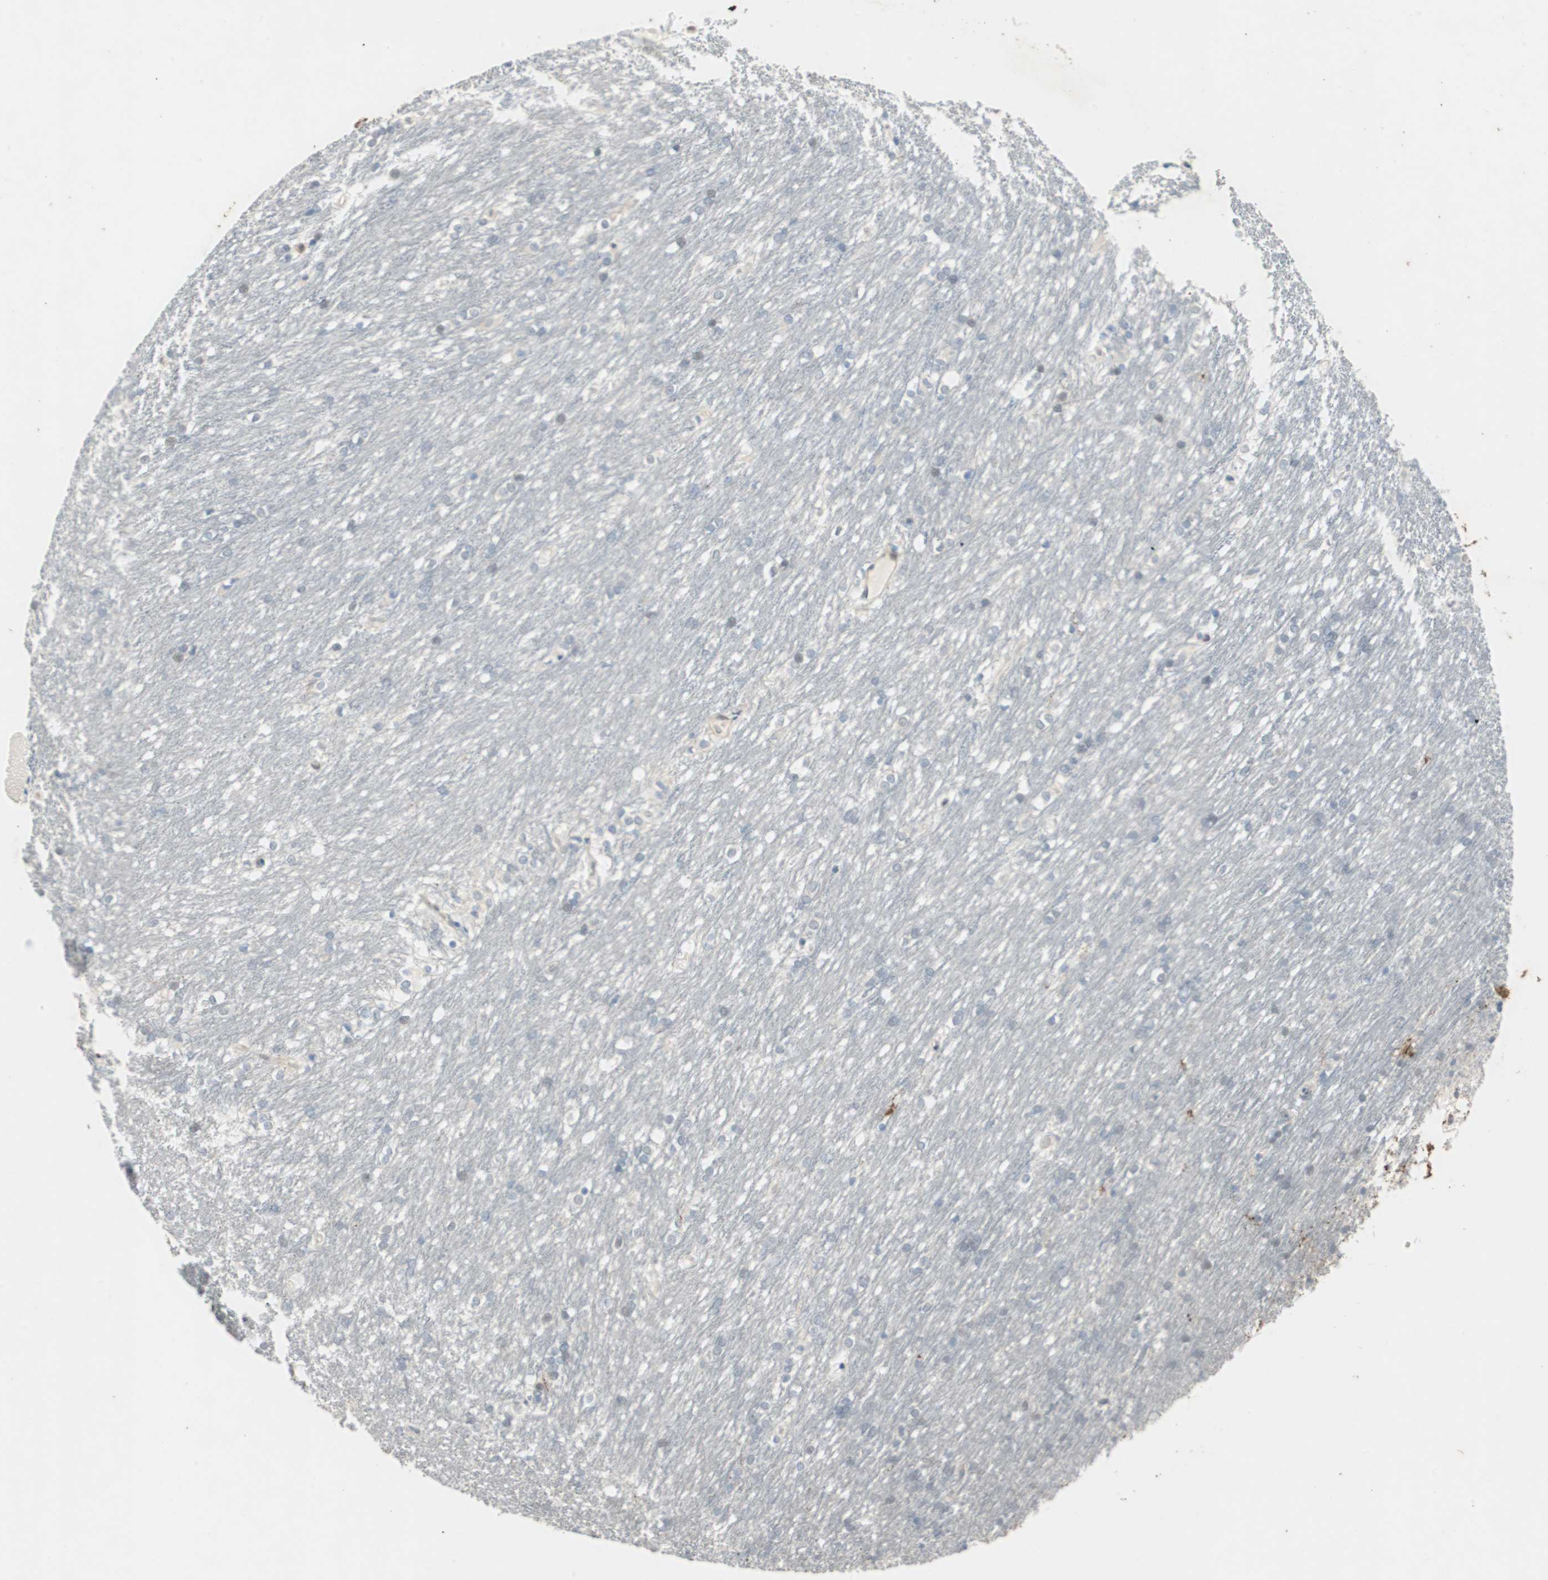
{"staining": {"intensity": "negative", "quantity": "none", "location": "none"}, "tissue": "caudate", "cell_type": "Glial cells", "image_type": "normal", "snomed": [{"axis": "morphology", "description": "Normal tissue, NOS"}, {"axis": "topography", "description": "Lateral ventricle wall"}], "caption": "Immunohistochemistry of unremarkable human caudate reveals no staining in glial cells.", "gene": "SERPINB5", "patient": {"sex": "female", "age": 19}}